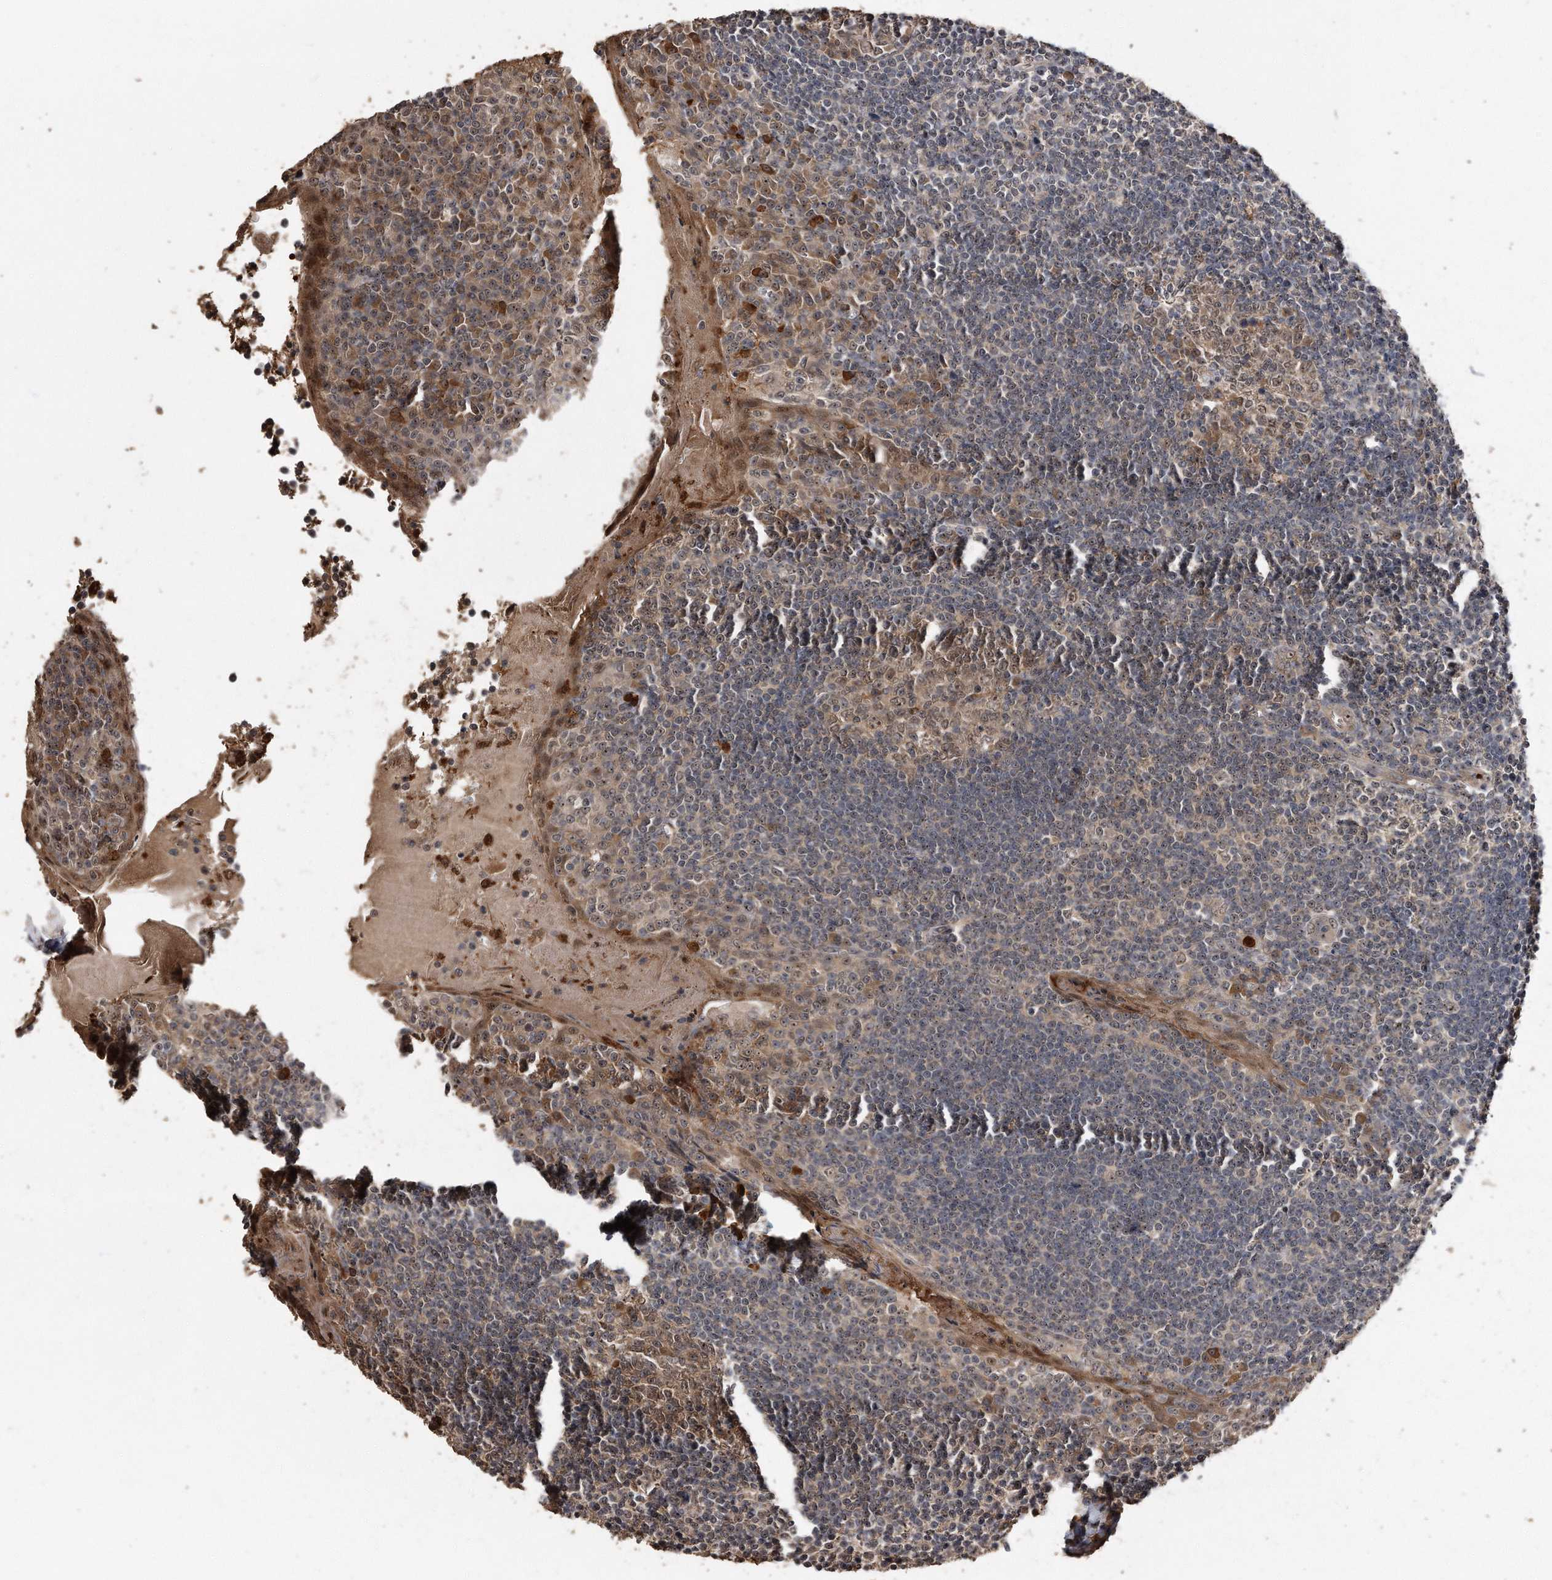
{"staining": {"intensity": "moderate", "quantity": "25%-75%", "location": "cytoplasmic/membranous,nuclear"}, "tissue": "tonsil", "cell_type": "Germinal center cells", "image_type": "normal", "snomed": [{"axis": "morphology", "description": "Normal tissue, NOS"}, {"axis": "topography", "description": "Tonsil"}], "caption": "Immunohistochemical staining of benign tonsil exhibits moderate cytoplasmic/membranous,nuclear protein positivity in about 25%-75% of germinal center cells. (DAB IHC with brightfield microscopy, high magnification).", "gene": "PELO", "patient": {"sex": "male", "age": 27}}